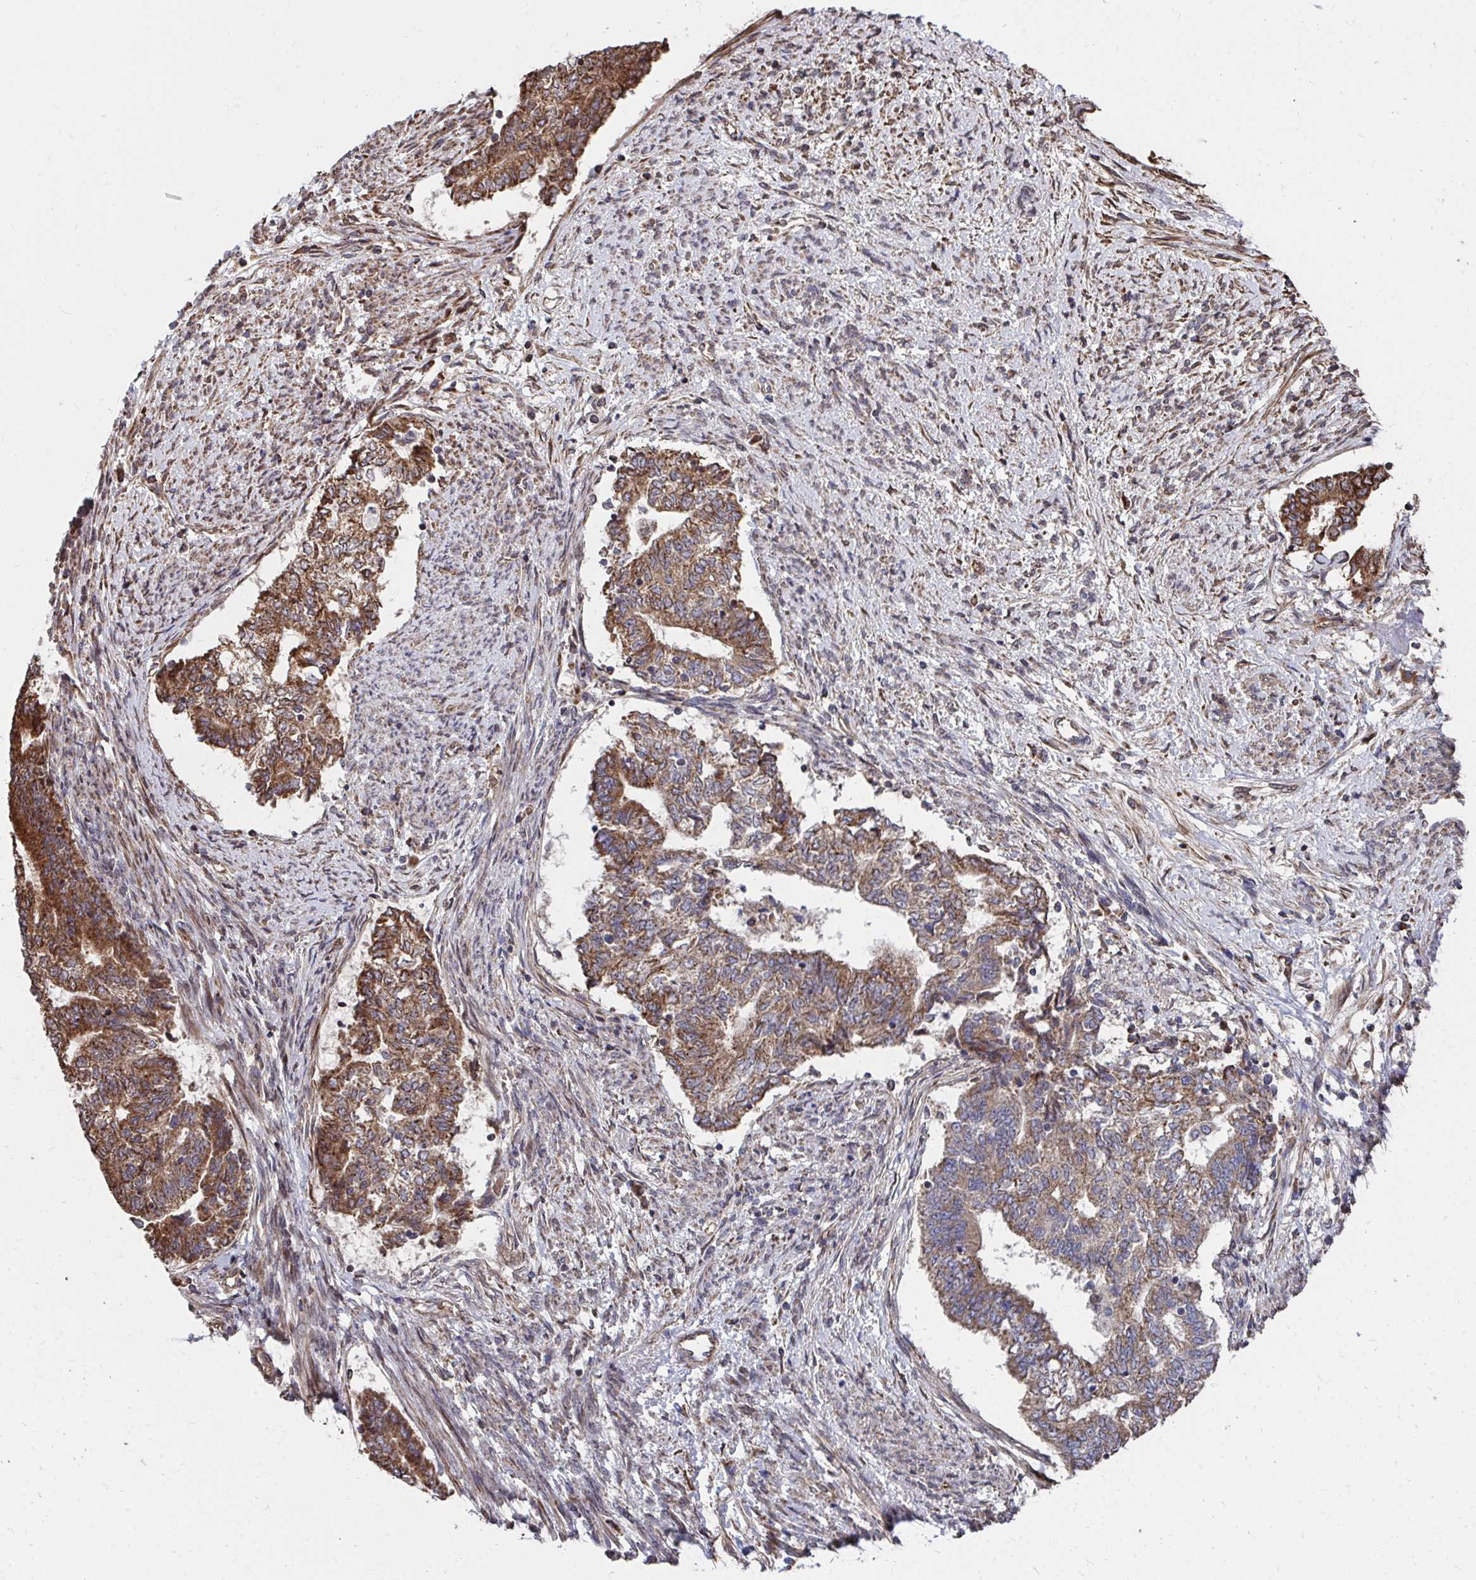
{"staining": {"intensity": "moderate", "quantity": ">75%", "location": "cytoplasmic/membranous"}, "tissue": "endometrial cancer", "cell_type": "Tumor cells", "image_type": "cancer", "snomed": [{"axis": "morphology", "description": "Adenocarcinoma, NOS"}, {"axis": "topography", "description": "Endometrium"}], "caption": "This micrograph displays immunohistochemistry (IHC) staining of endometrial cancer (adenocarcinoma), with medium moderate cytoplasmic/membranous staining in approximately >75% of tumor cells.", "gene": "FAM89A", "patient": {"sex": "female", "age": 65}}